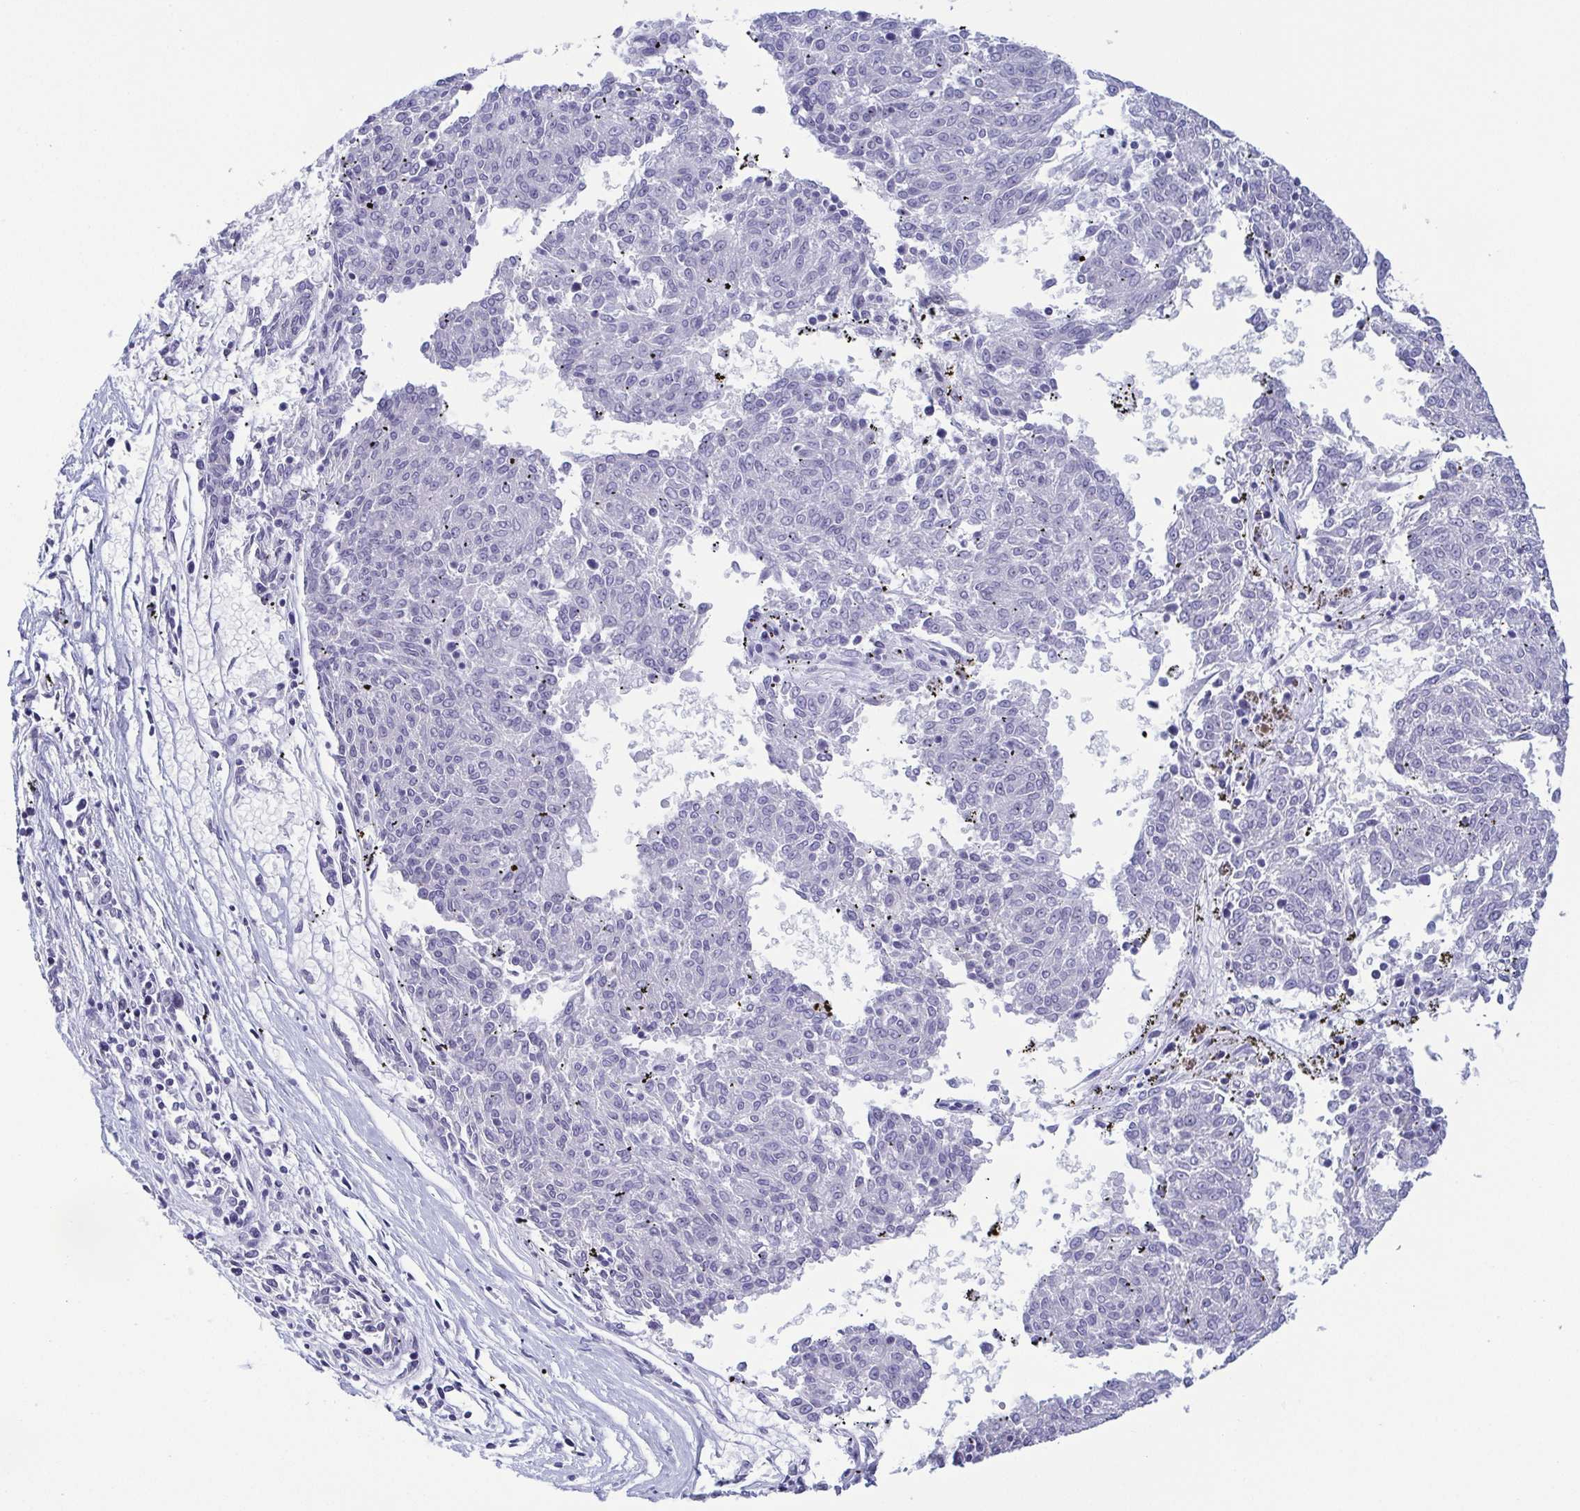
{"staining": {"intensity": "negative", "quantity": "none", "location": "none"}, "tissue": "melanoma", "cell_type": "Tumor cells", "image_type": "cancer", "snomed": [{"axis": "morphology", "description": "Malignant melanoma, NOS"}, {"axis": "topography", "description": "Skin"}], "caption": "A high-resolution photomicrograph shows IHC staining of melanoma, which shows no significant staining in tumor cells.", "gene": "BZW1", "patient": {"sex": "female", "age": 72}}